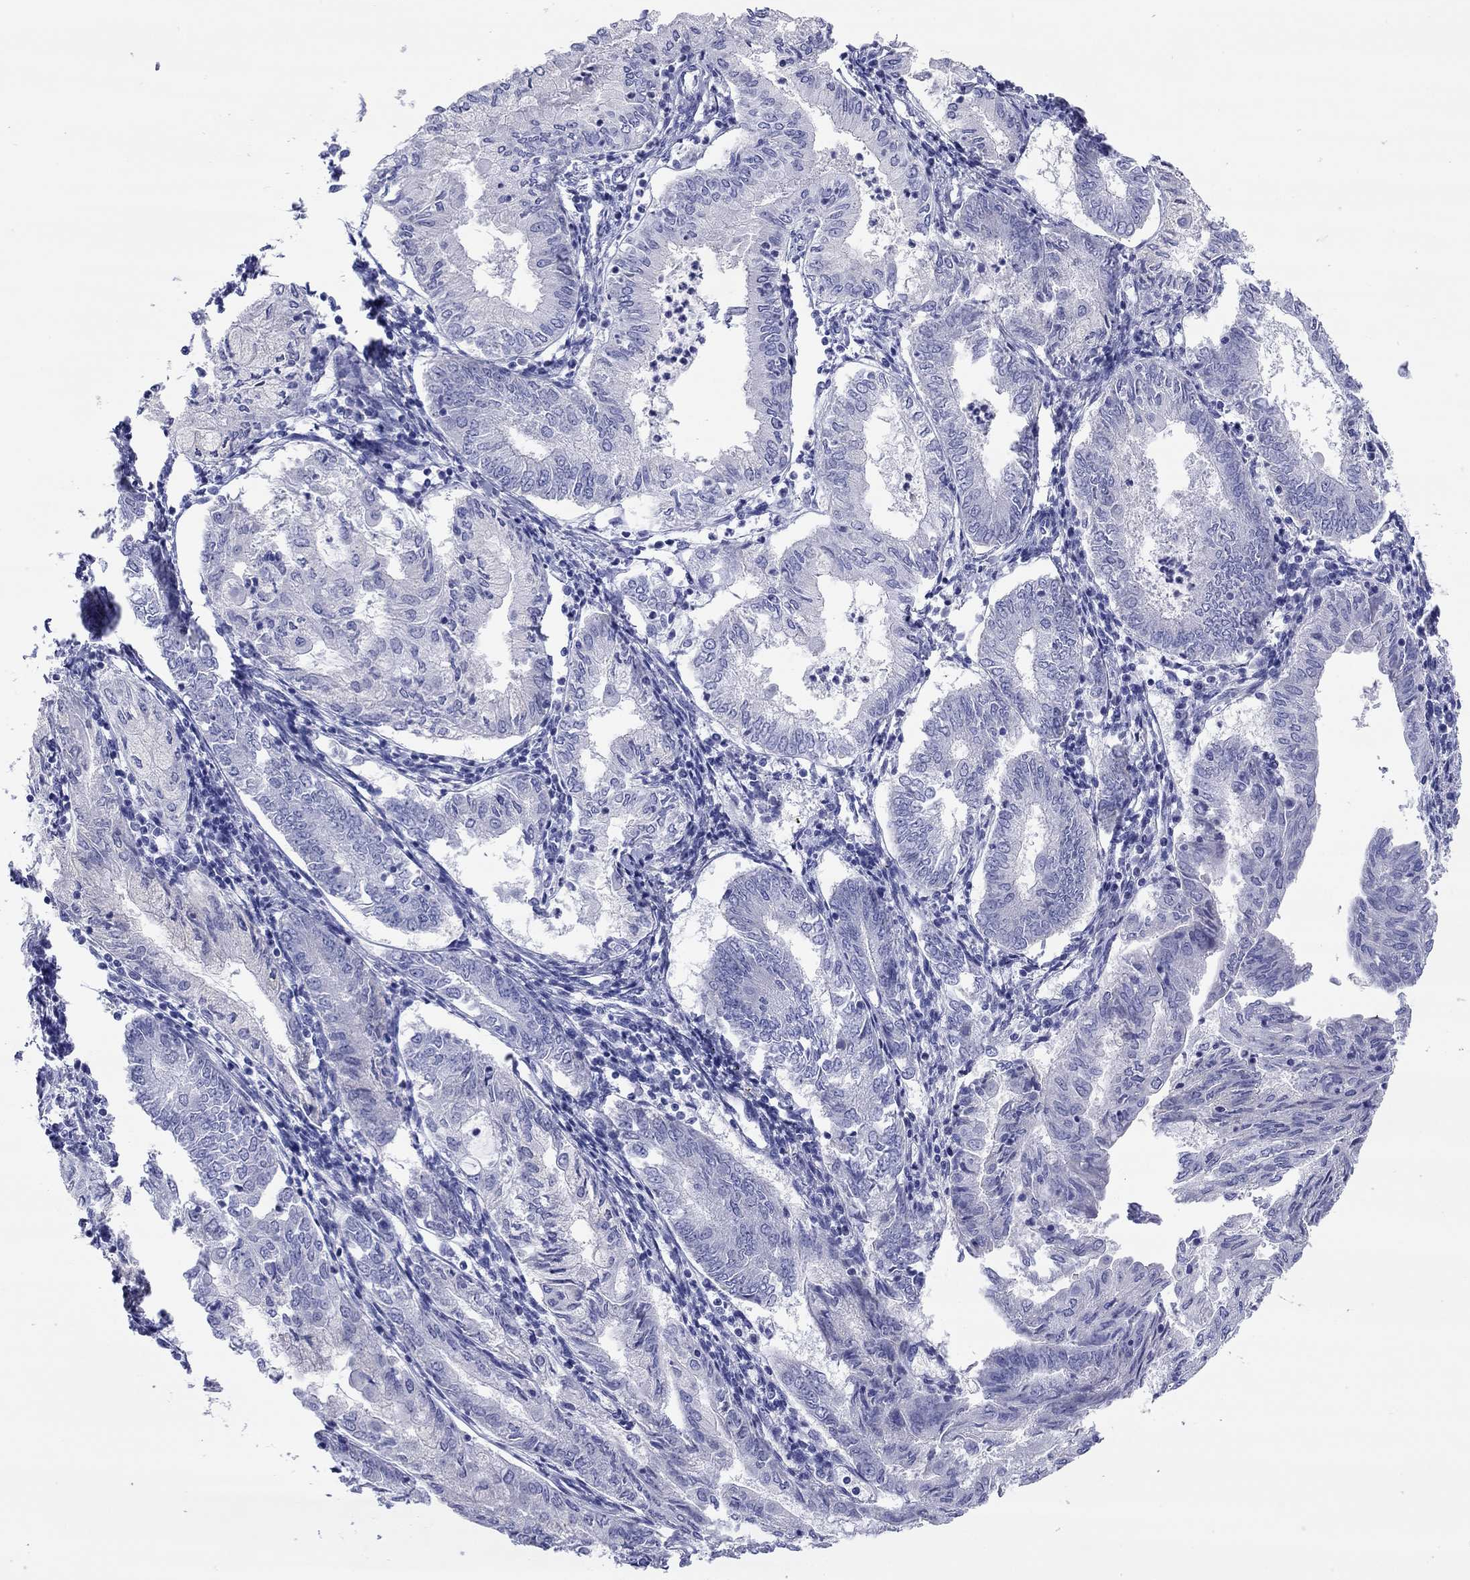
{"staining": {"intensity": "negative", "quantity": "none", "location": "none"}, "tissue": "endometrial cancer", "cell_type": "Tumor cells", "image_type": "cancer", "snomed": [{"axis": "morphology", "description": "Adenocarcinoma, NOS"}, {"axis": "topography", "description": "Endometrium"}], "caption": "This is an IHC image of human endometrial cancer (adenocarcinoma). There is no staining in tumor cells.", "gene": "CMYA5", "patient": {"sex": "female", "age": 68}}